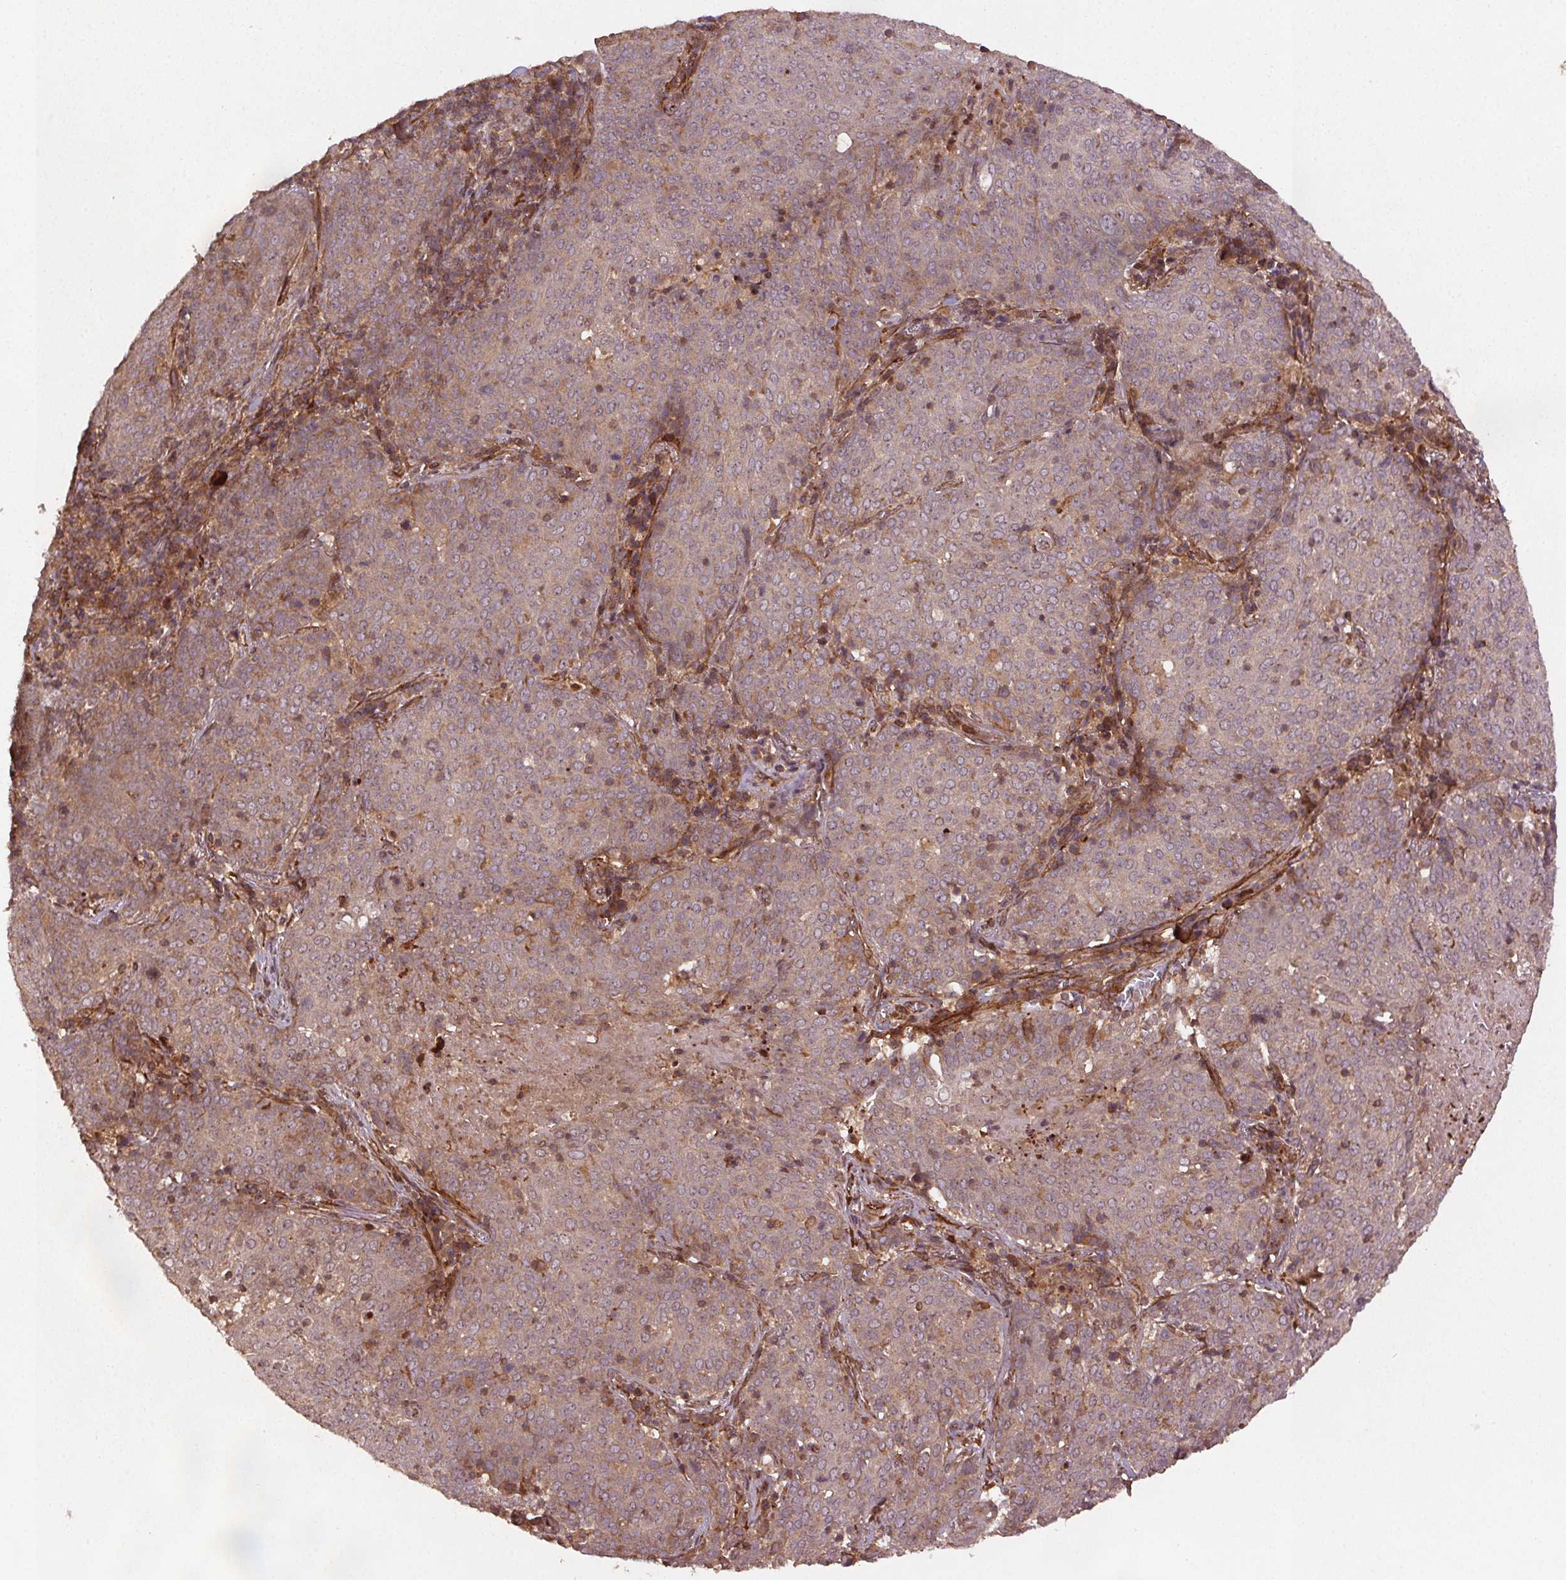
{"staining": {"intensity": "moderate", "quantity": "25%-75%", "location": "cytoplasmic/membranous"}, "tissue": "lung cancer", "cell_type": "Tumor cells", "image_type": "cancer", "snomed": [{"axis": "morphology", "description": "Squamous cell carcinoma, NOS"}, {"axis": "topography", "description": "Lung"}], "caption": "Human squamous cell carcinoma (lung) stained for a protein (brown) displays moderate cytoplasmic/membranous positive staining in about 25%-75% of tumor cells.", "gene": "SEC14L2", "patient": {"sex": "male", "age": 82}}